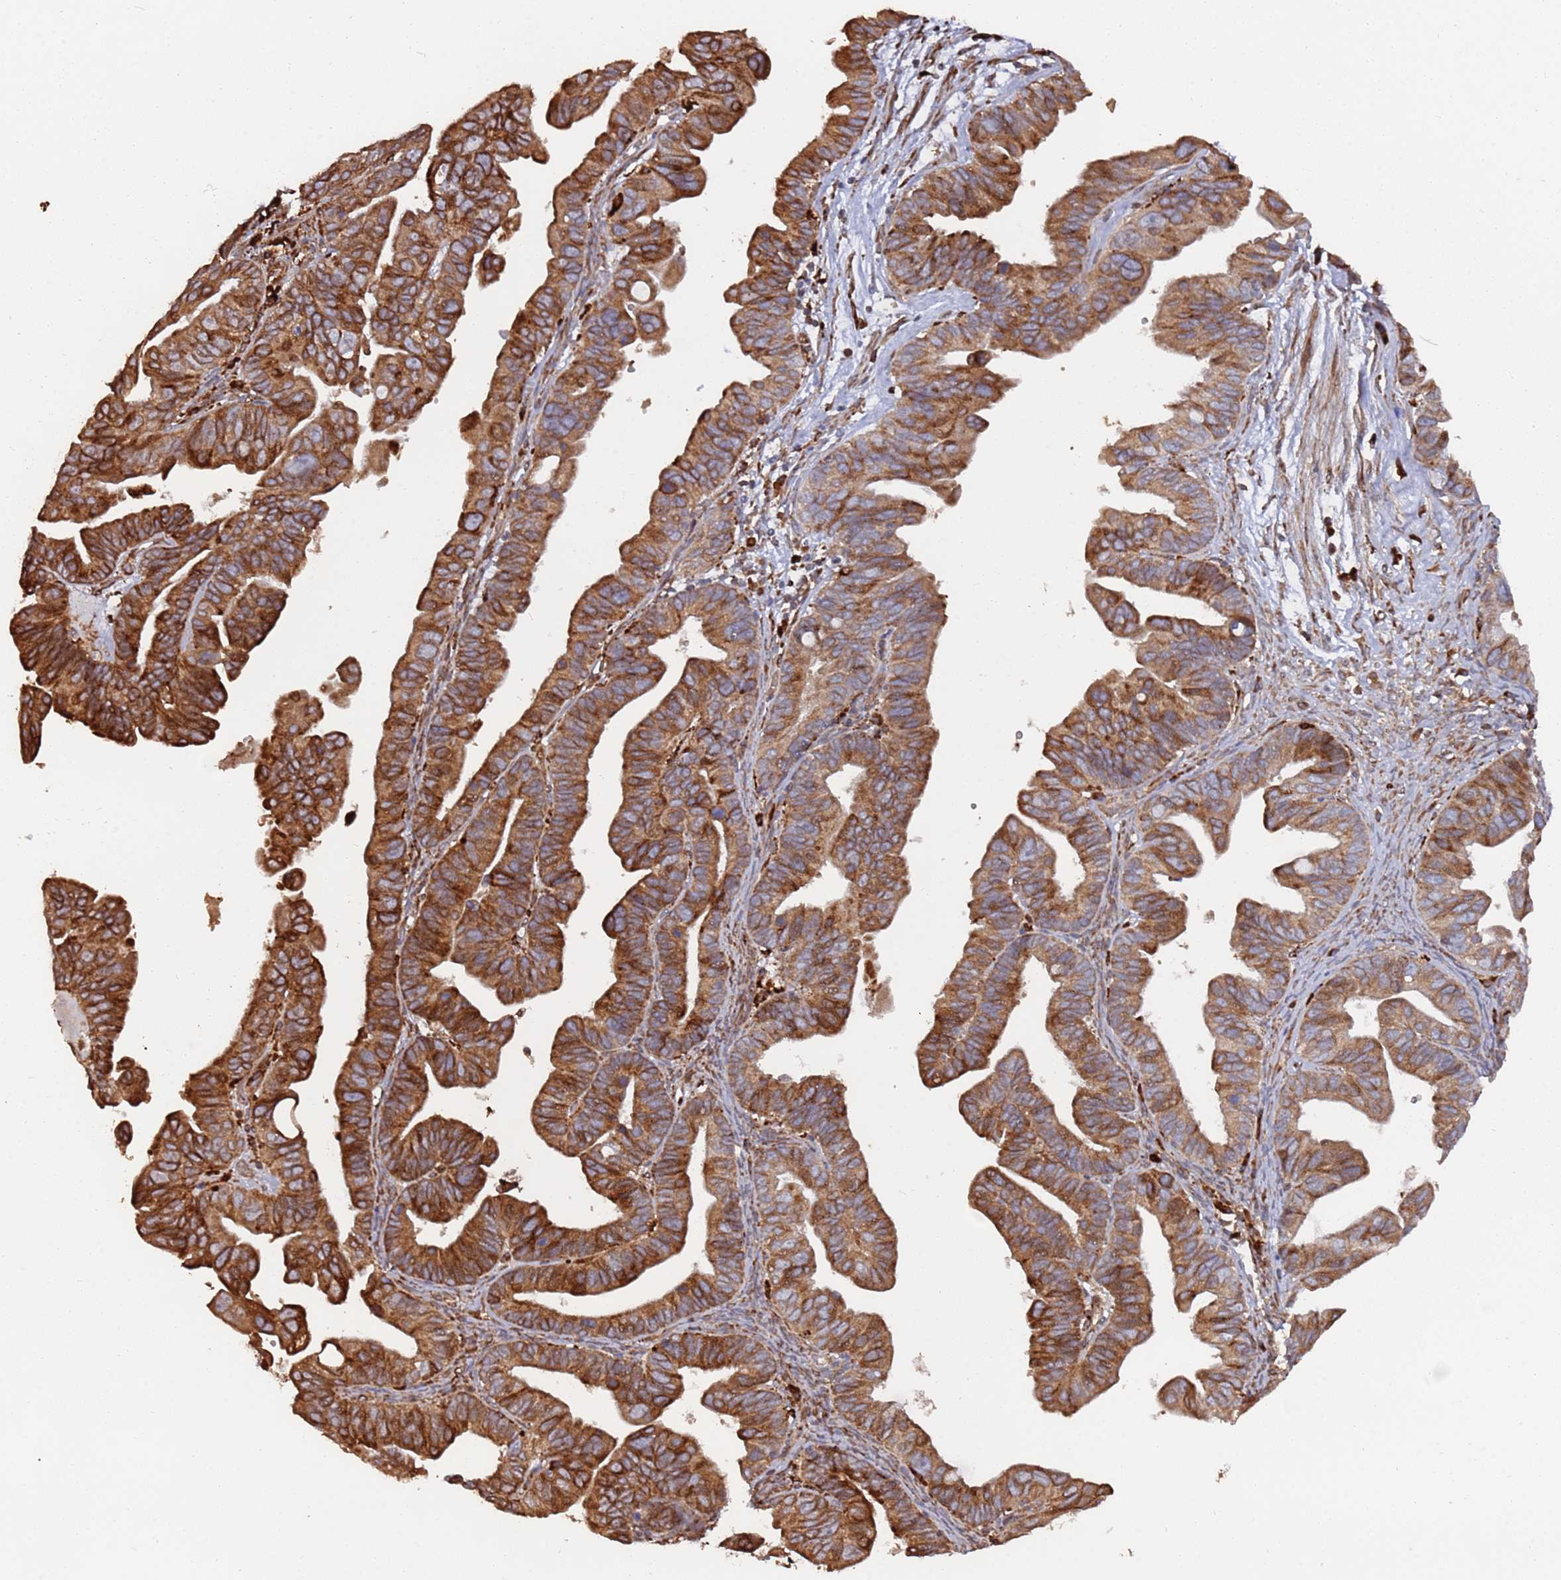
{"staining": {"intensity": "strong", "quantity": ">75%", "location": "cytoplasmic/membranous"}, "tissue": "ovarian cancer", "cell_type": "Tumor cells", "image_type": "cancer", "snomed": [{"axis": "morphology", "description": "Cystadenocarcinoma, serous, NOS"}, {"axis": "topography", "description": "Ovary"}], "caption": "Immunohistochemistry of ovarian cancer (serous cystadenocarcinoma) displays high levels of strong cytoplasmic/membranous positivity in approximately >75% of tumor cells. Immunohistochemistry (ihc) stains the protein of interest in brown and the nuclei are stained blue.", "gene": "LACC1", "patient": {"sex": "female", "age": 56}}